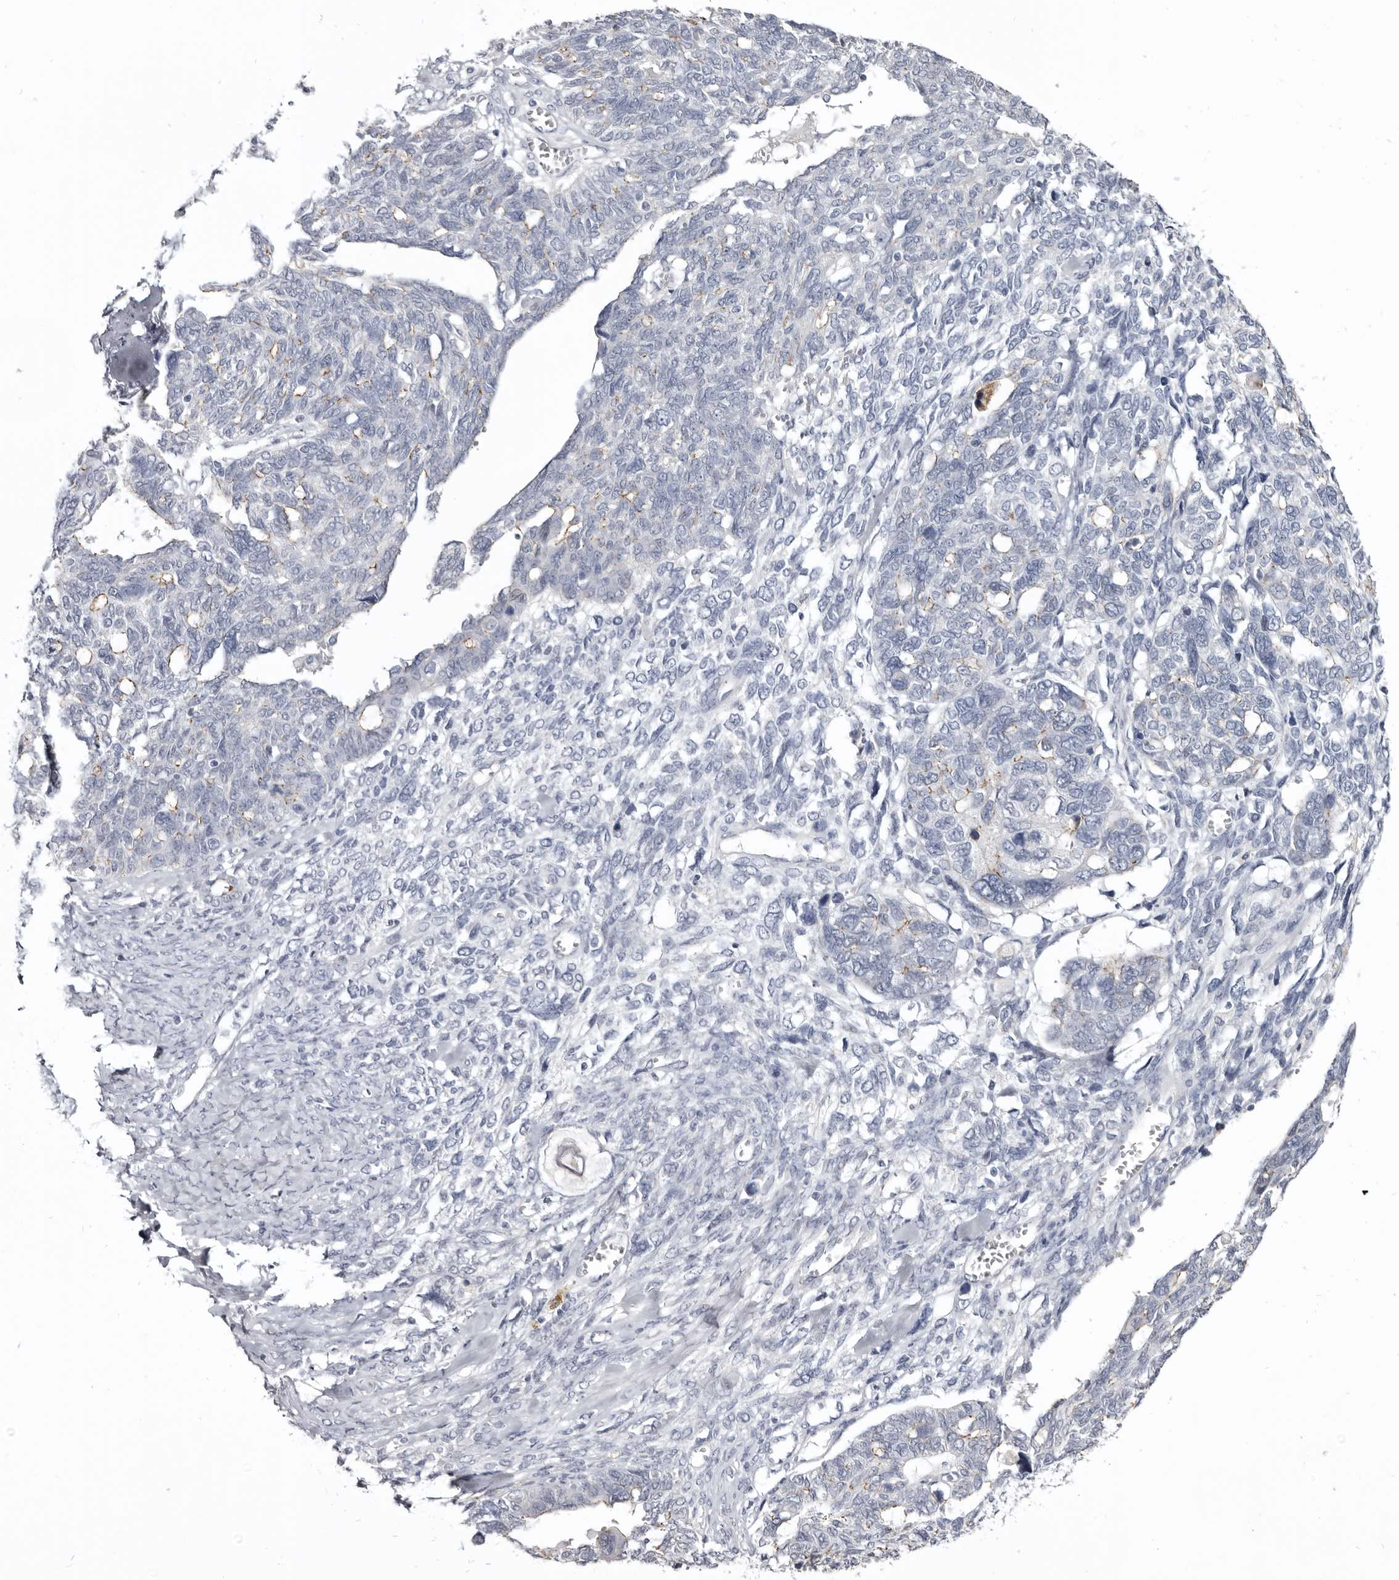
{"staining": {"intensity": "moderate", "quantity": "<25%", "location": "cytoplasmic/membranous"}, "tissue": "ovarian cancer", "cell_type": "Tumor cells", "image_type": "cancer", "snomed": [{"axis": "morphology", "description": "Cystadenocarcinoma, serous, NOS"}, {"axis": "topography", "description": "Ovary"}], "caption": "Protein analysis of serous cystadenocarcinoma (ovarian) tissue shows moderate cytoplasmic/membranous expression in approximately <25% of tumor cells.", "gene": "CGN", "patient": {"sex": "female", "age": 79}}